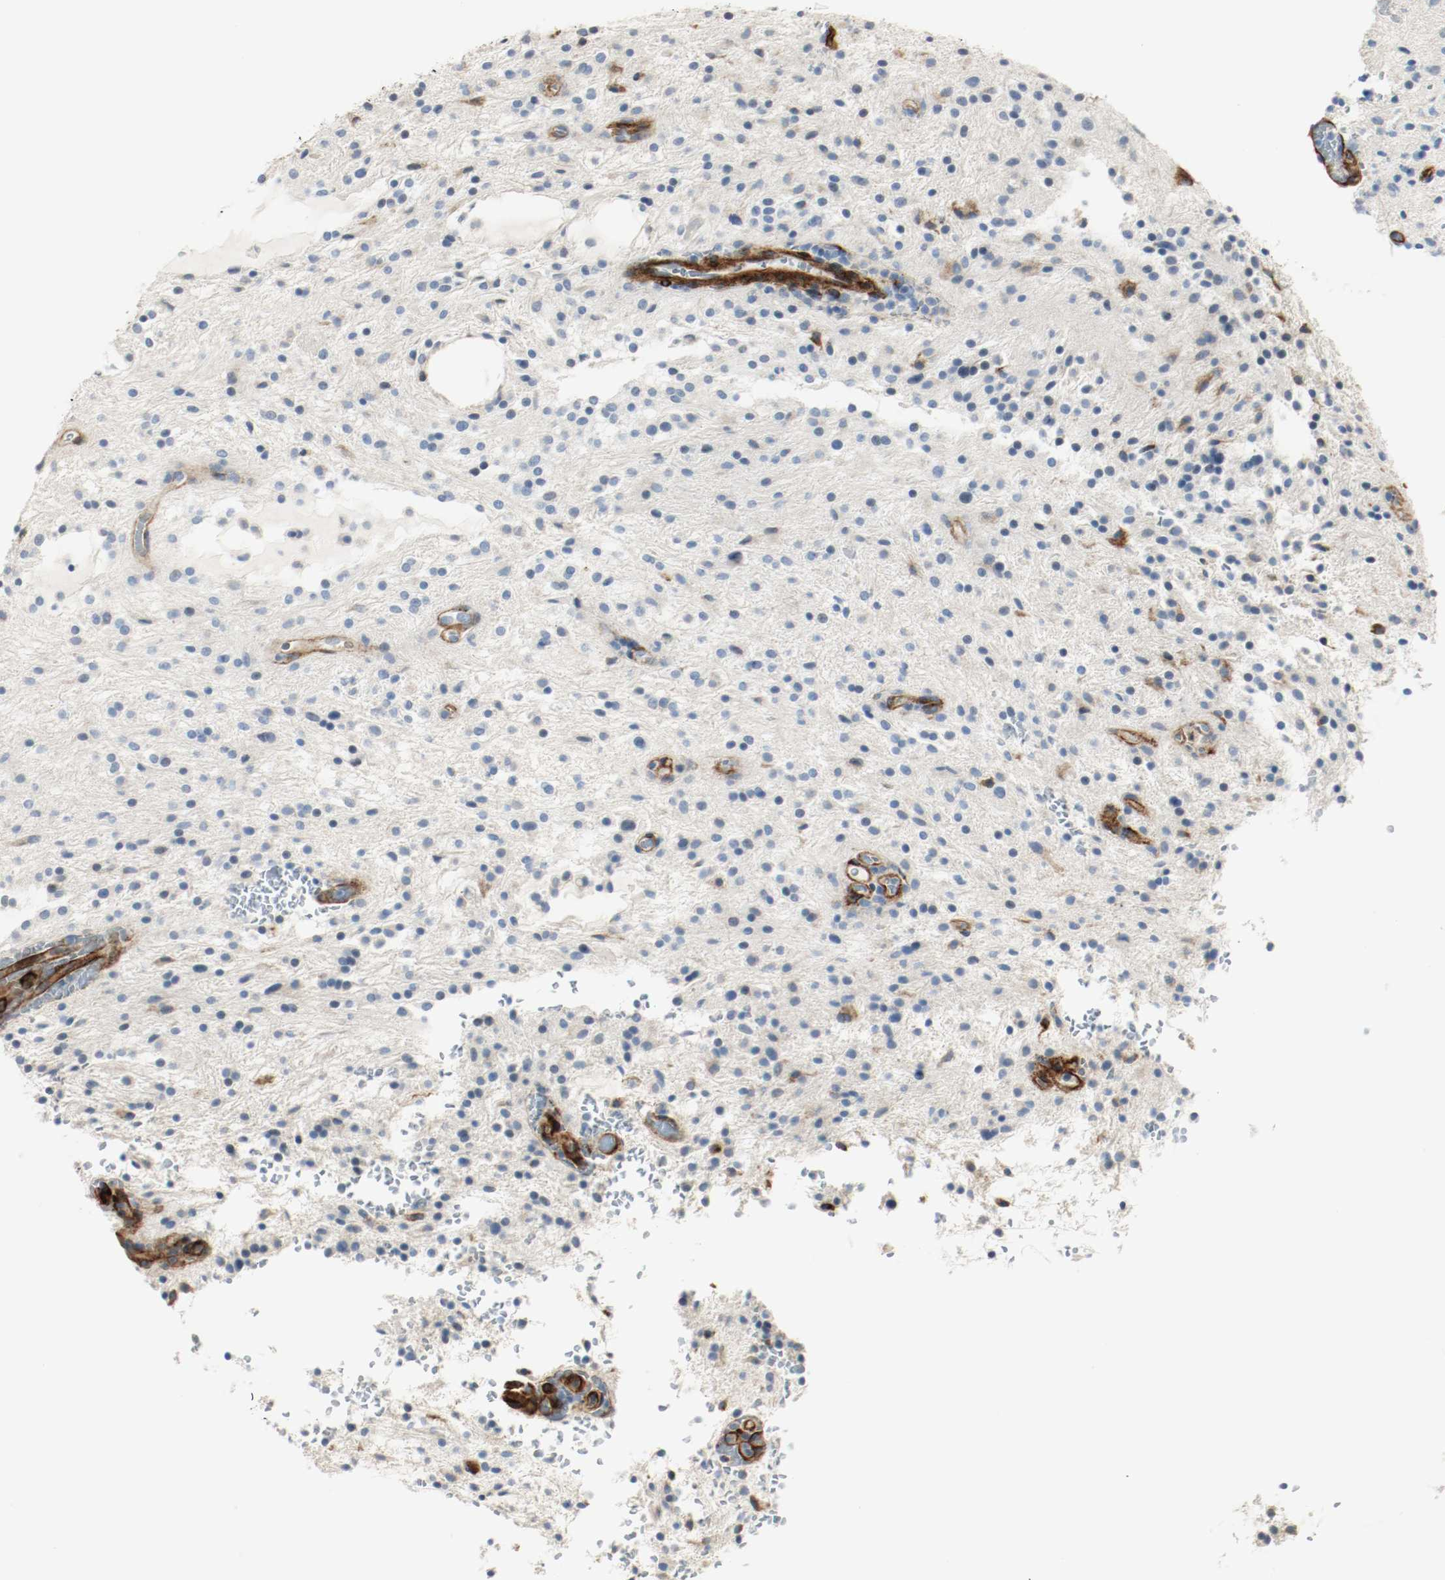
{"staining": {"intensity": "negative", "quantity": "none", "location": "none"}, "tissue": "glioma", "cell_type": "Tumor cells", "image_type": "cancer", "snomed": [{"axis": "morphology", "description": "Glioma, malignant, NOS"}, {"axis": "topography", "description": "Cerebellum"}], "caption": "The immunohistochemistry image has no significant staining in tumor cells of malignant glioma tissue. Brightfield microscopy of immunohistochemistry (IHC) stained with DAB (brown) and hematoxylin (blue), captured at high magnification.", "gene": "LAMB1", "patient": {"sex": "female", "age": 10}}